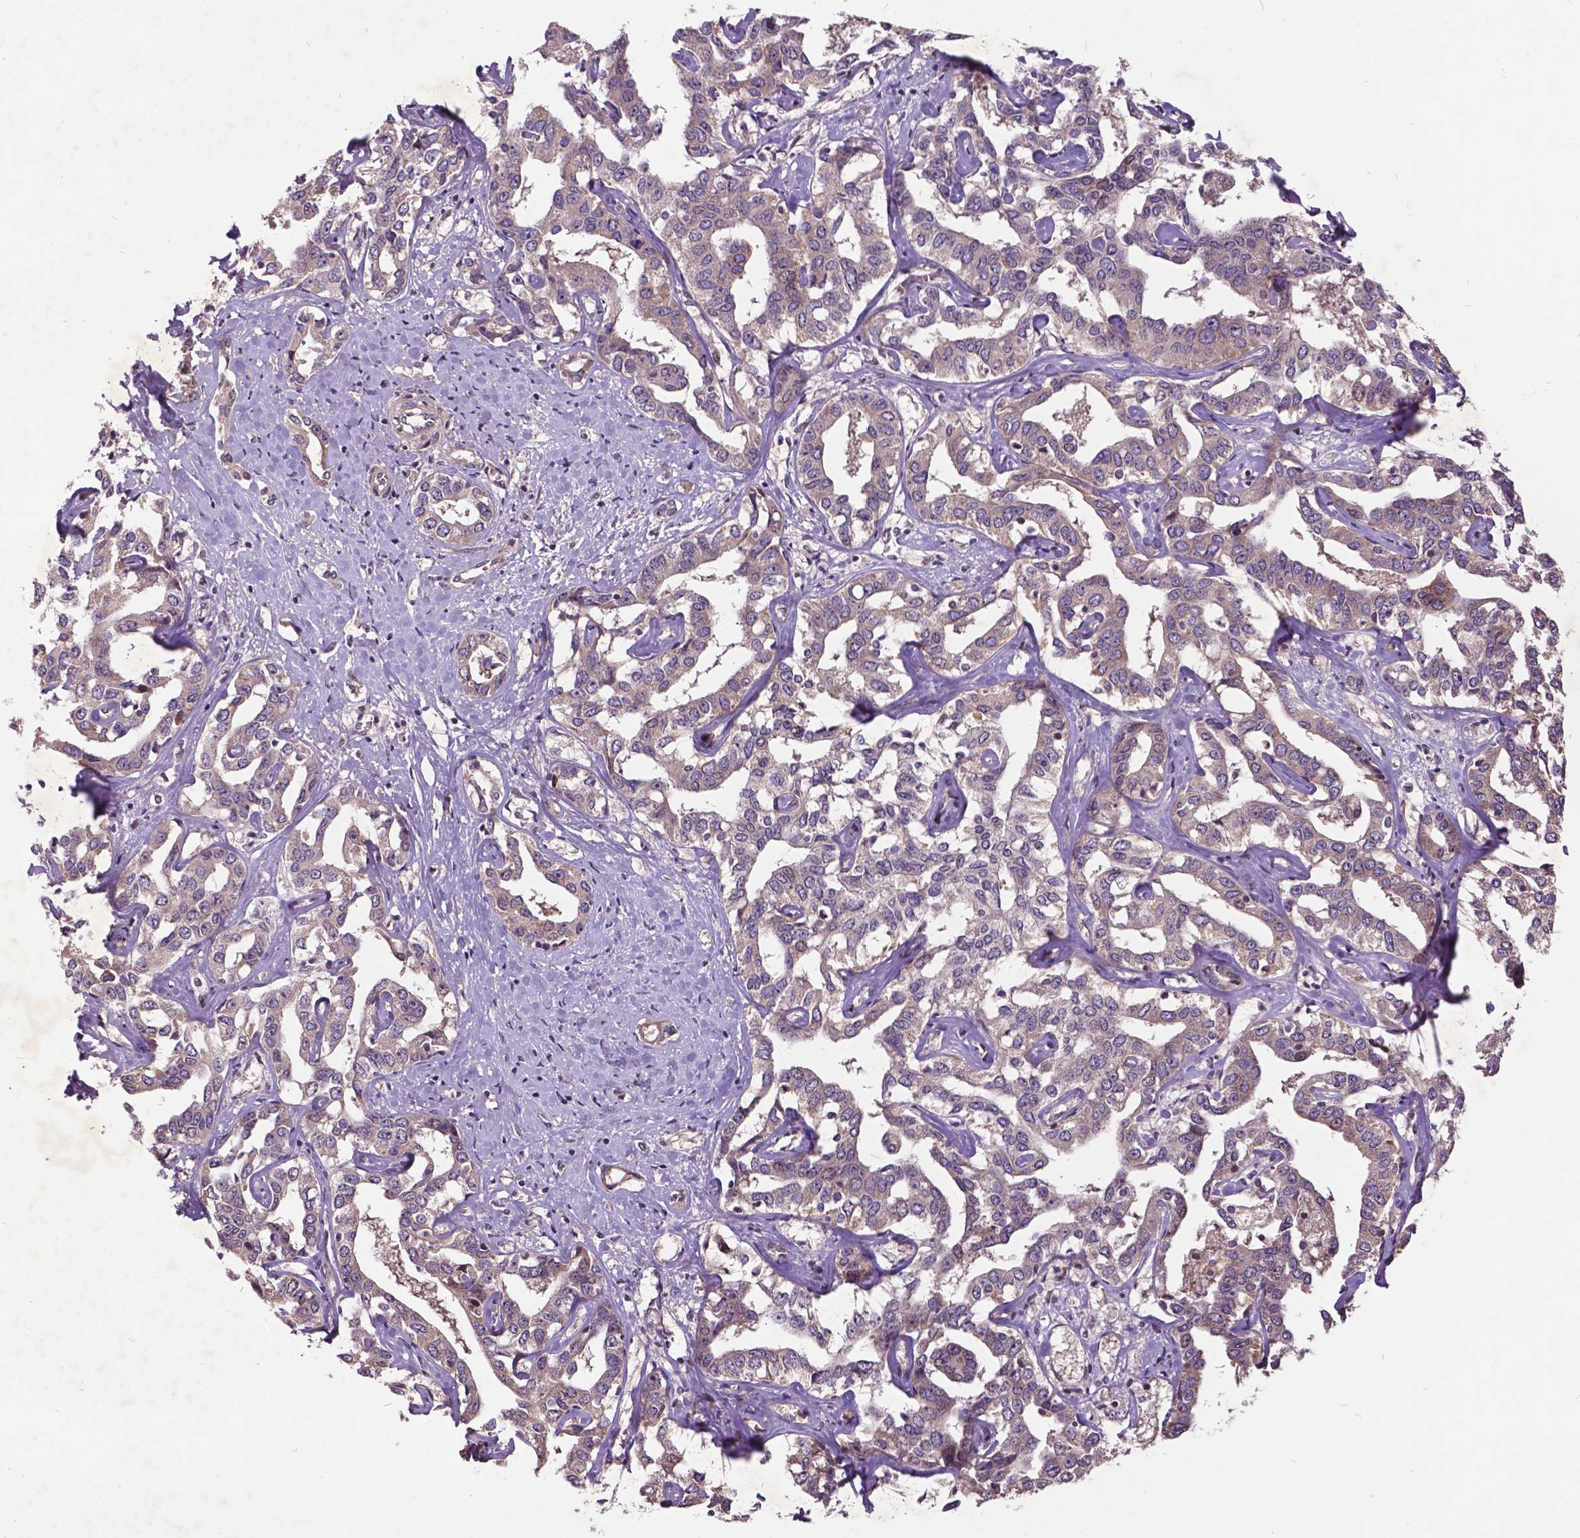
{"staining": {"intensity": "negative", "quantity": "none", "location": "none"}, "tissue": "liver cancer", "cell_type": "Tumor cells", "image_type": "cancer", "snomed": [{"axis": "morphology", "description": "Cholangiocarcinoma"}, {"axis": "topography", "description": "Liver"}], "caption": "This is an immunohistochemistry micrograph of human liver cancer (cholangiocarcinoma). There is no positivity in tumor cells.", "gene": "AP1S3", "patient": {"sex": "male", "age": 59}}